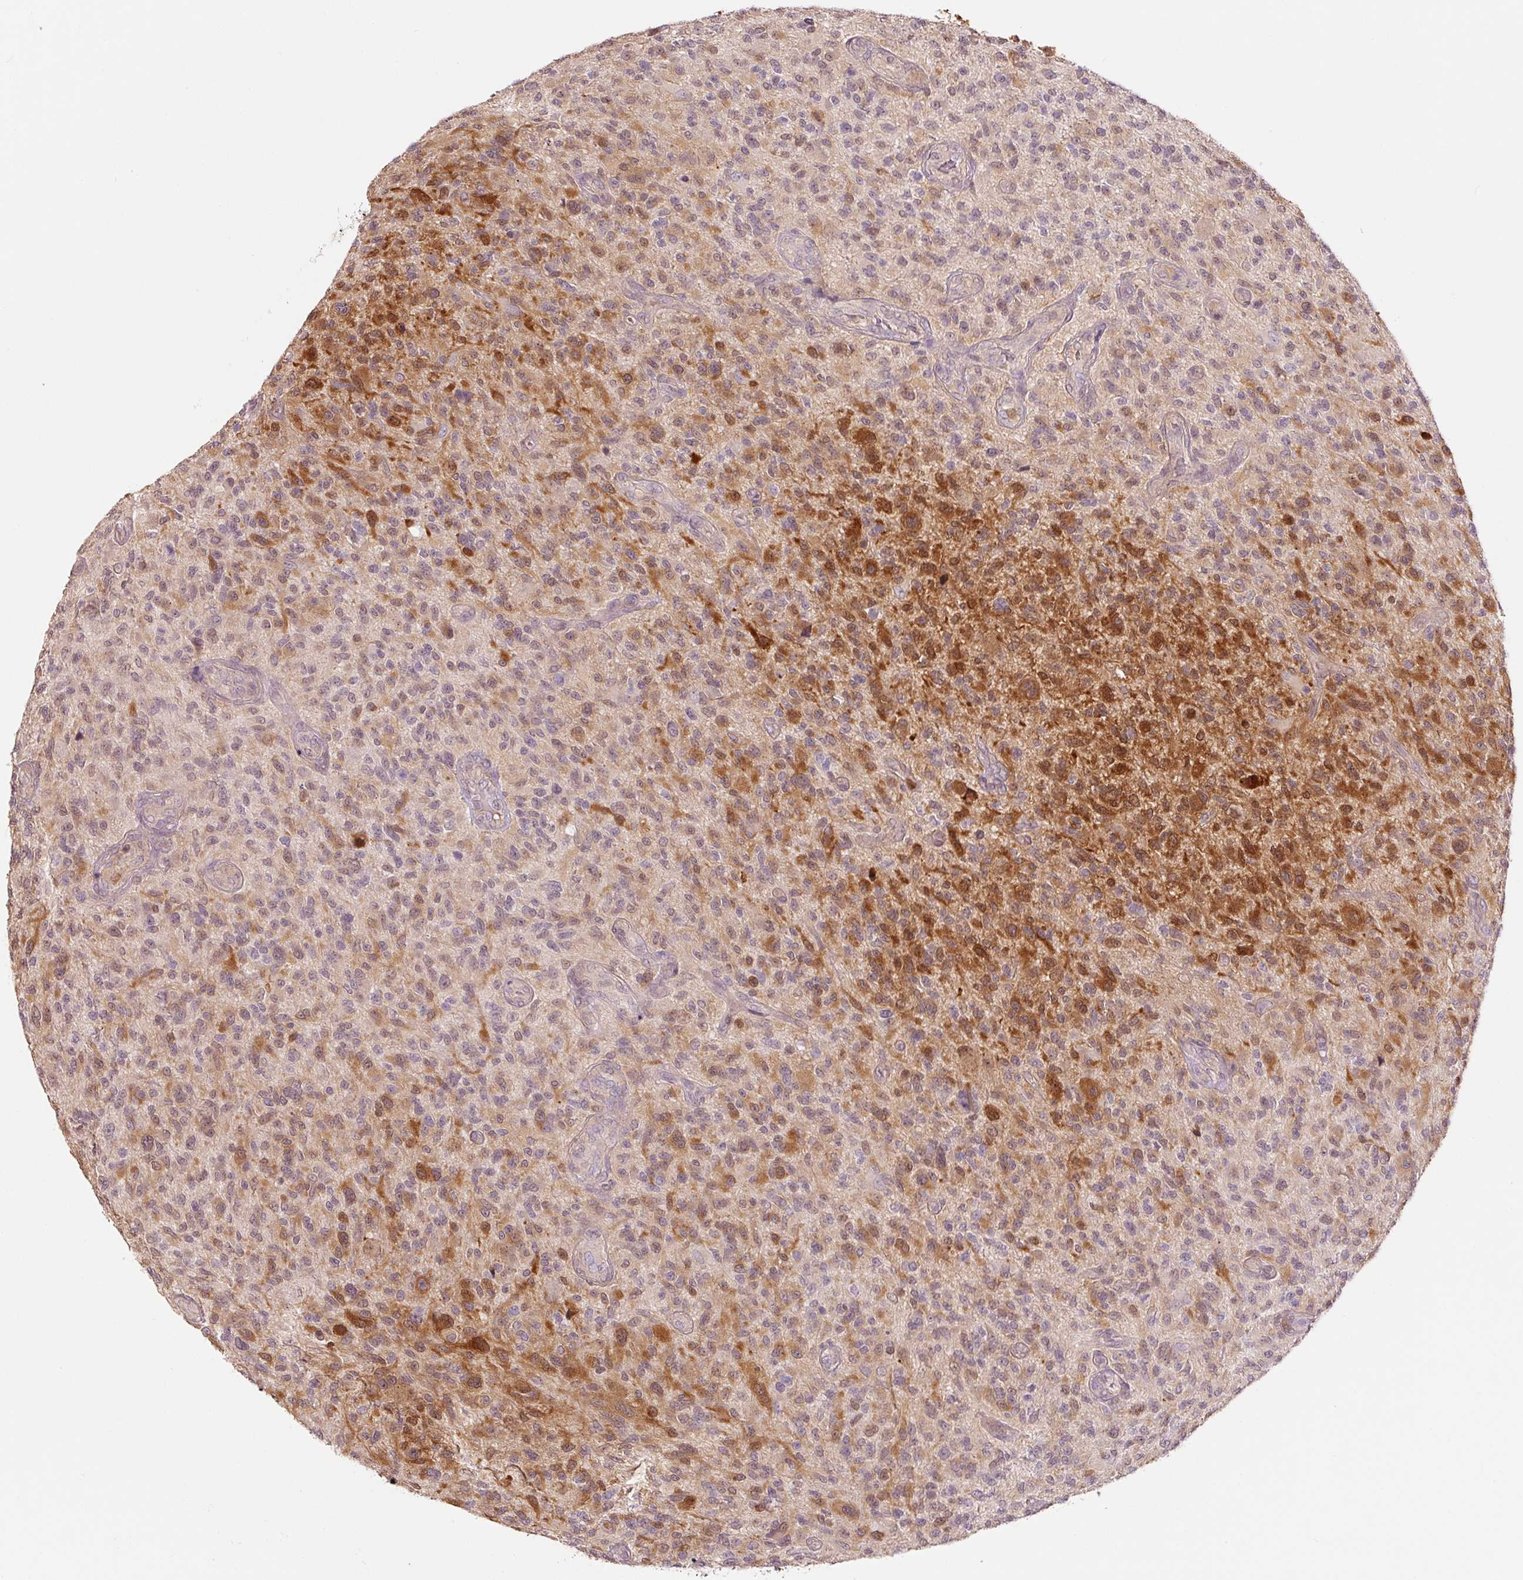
{"staining": {"intensity": "moderate", "quantity": "25%-75%", "location": "cytoplasmic/membranous,nuclear"}, "tissue": "glioma", "cell_type": "Tumor cells", "image_type": "cancer", "snomed": [{"axis": "morphology", "description": "Glioma, malignant, High grade"}, {"axis": "topography", "description": "Brain"}], "caption": "Glioma stained with immunohistochemistry reveals moderate cytoplasmic/membranous and nuclear staining in about 25%-75% of tumor cells.", "gene": "FBXL14", "patient": {"sex": "male", "age": 47}}